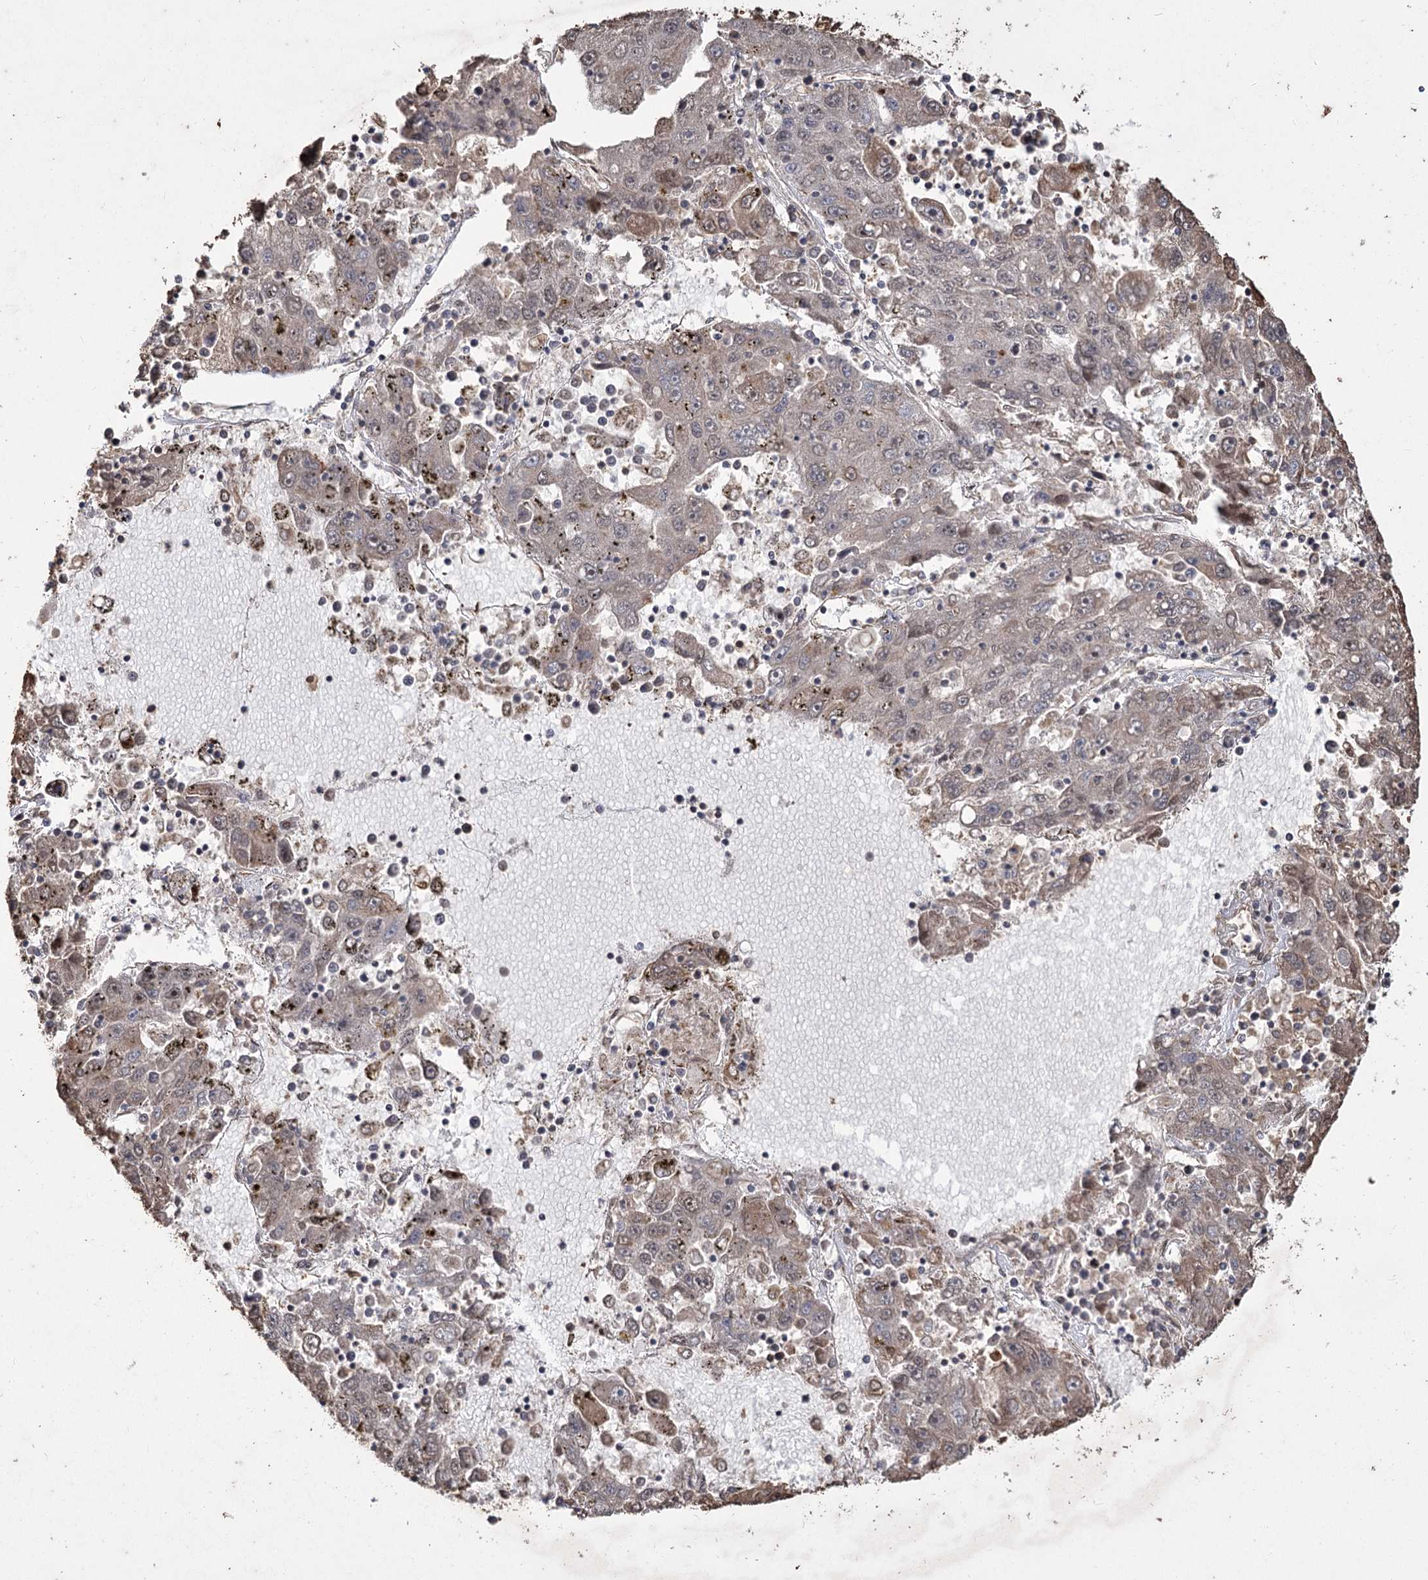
{"staining": {"intensity": "weak", "quantity": "25%-75%", "location": "cytoplasmic/membranous,nuclear"}, "tissue": "liver cancer", "cell_type": "Tumor cells", "image_type": "cancer", "snomed": [{"axis": "morphology", "description": "Carcinoma, Hepatocellular, NOS"}, {"axis": "topography", "description": "Liver"}], "caption": "Protein staining of liver cancer tissue reveals weak cytoplasmic/membranous and nuclear expression in about 25%-75% of tumor cells.", "gene": "PRC1", "patient": {"sex": "male", "age": 49}}